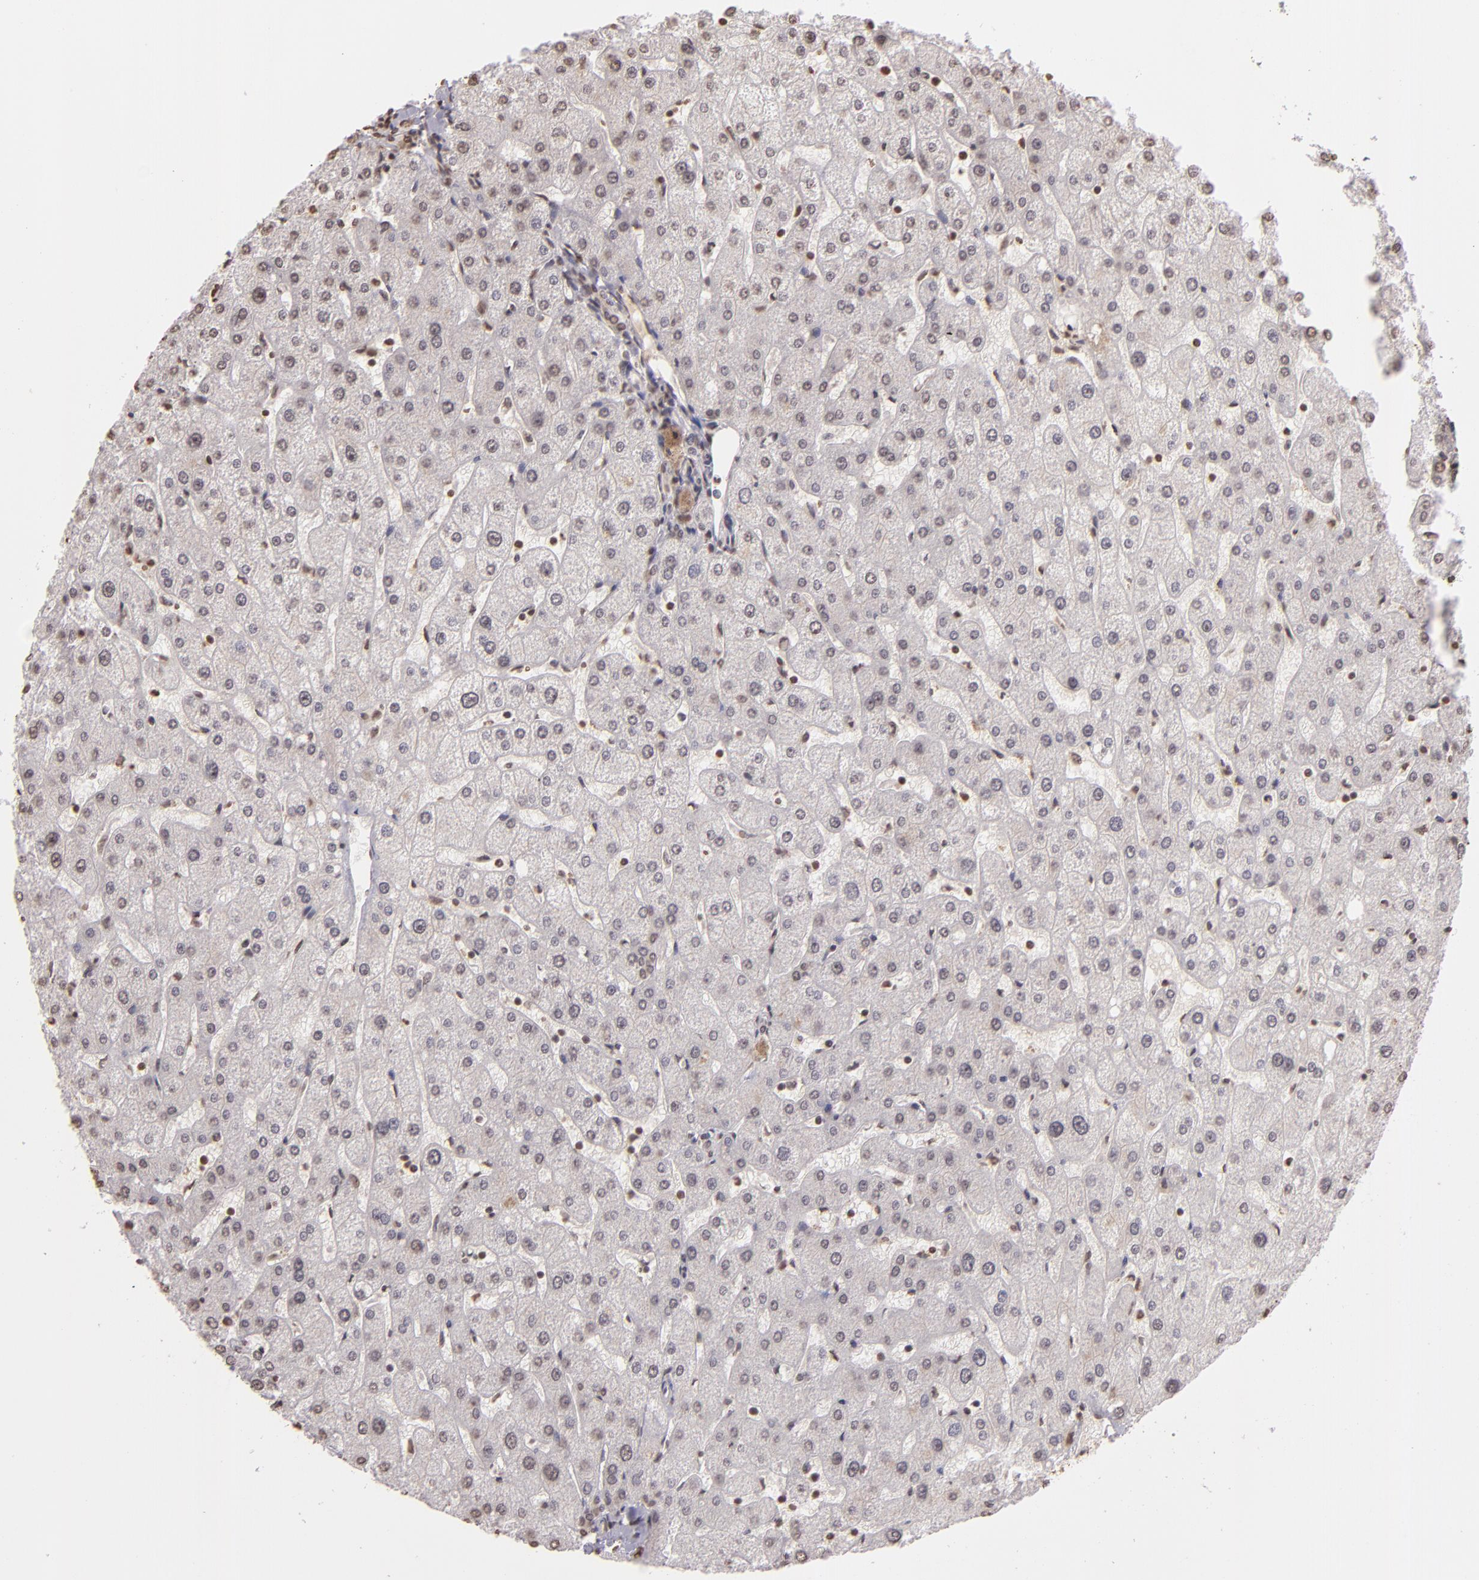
{"staining": {"intensity": "moderate", "quantity": ">75%", "location": "nuclear"}, "tissue": "liver", "cell_type": "Cholangiocytes", "image_type": "normal", "snomed": [{"axis": "morphology", "description": "Normal tissue, NOS"}, {"axis": "topography", "description": "Liver"}], "caption": "Protein staining reveals moderate nuclear positivity in approximately >75% of cholangiocytes in unremarkable liver.", "gene": "THRB", "patient": {"sex": "male", "age": 67}}